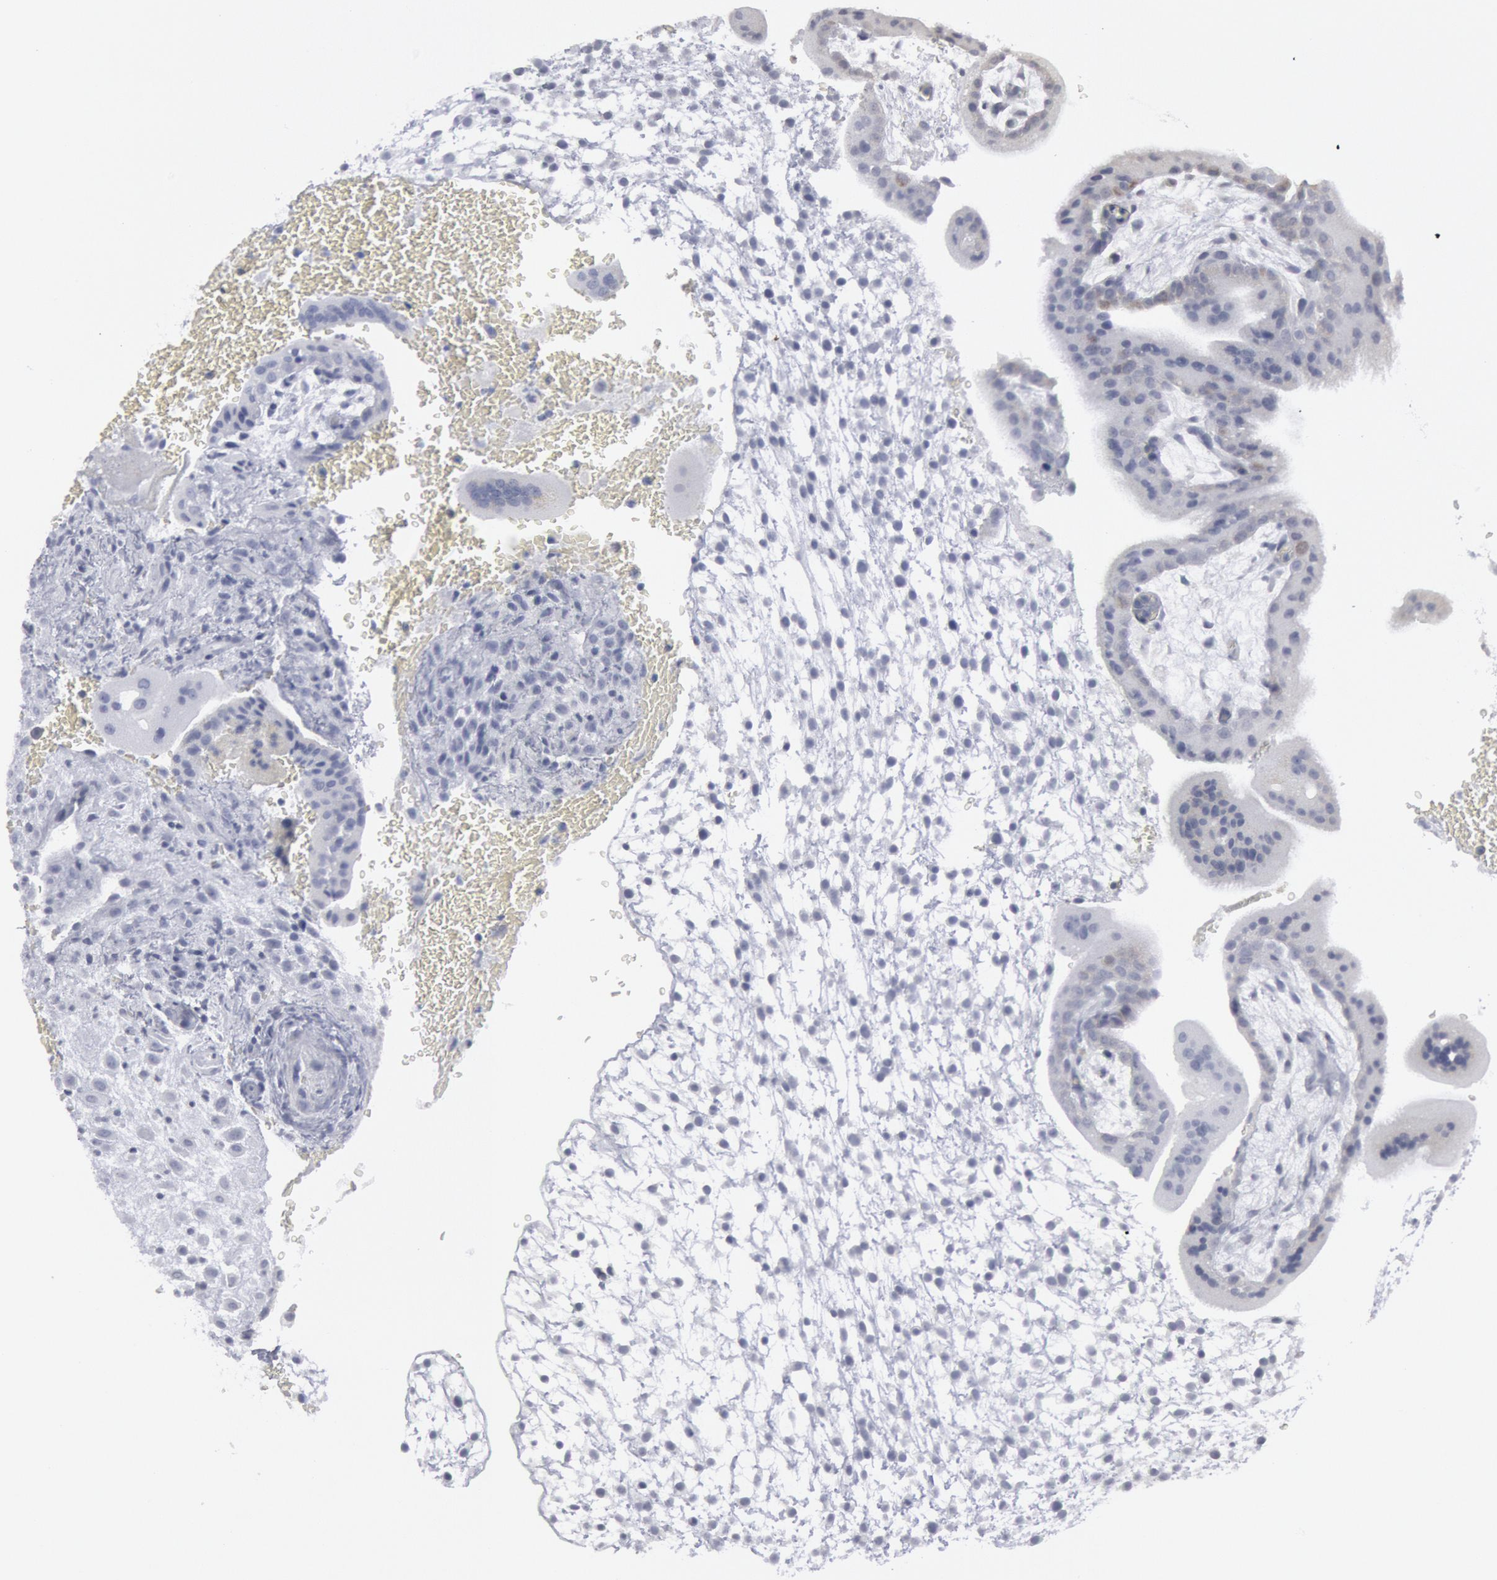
{"staining": {"intensity": "negative", "quantity": "none", "location": "none"}, "tissue": "placenta", "cell_type": "Decidual cells", "image_type": "normal", "snomed": [{"axis": "morphology", "description": "Normal tissue, NOS"}, {"axis": "topography", "description": "Placenta"}], "caption": "Immunohistochemistry micrograph of unremarkable placenta: human placenta stained with DAB displays no significant protein positivity in decidual cells. (Stains: DAB (3,3'-diaminobenzidine) immunohistochemistry (IHC) with hematoxylin counter stain, Microscopy: brightfield microscopy at high magnification).", "gene": "DMC1", "patient": {"sex": "female", "age": 35}}